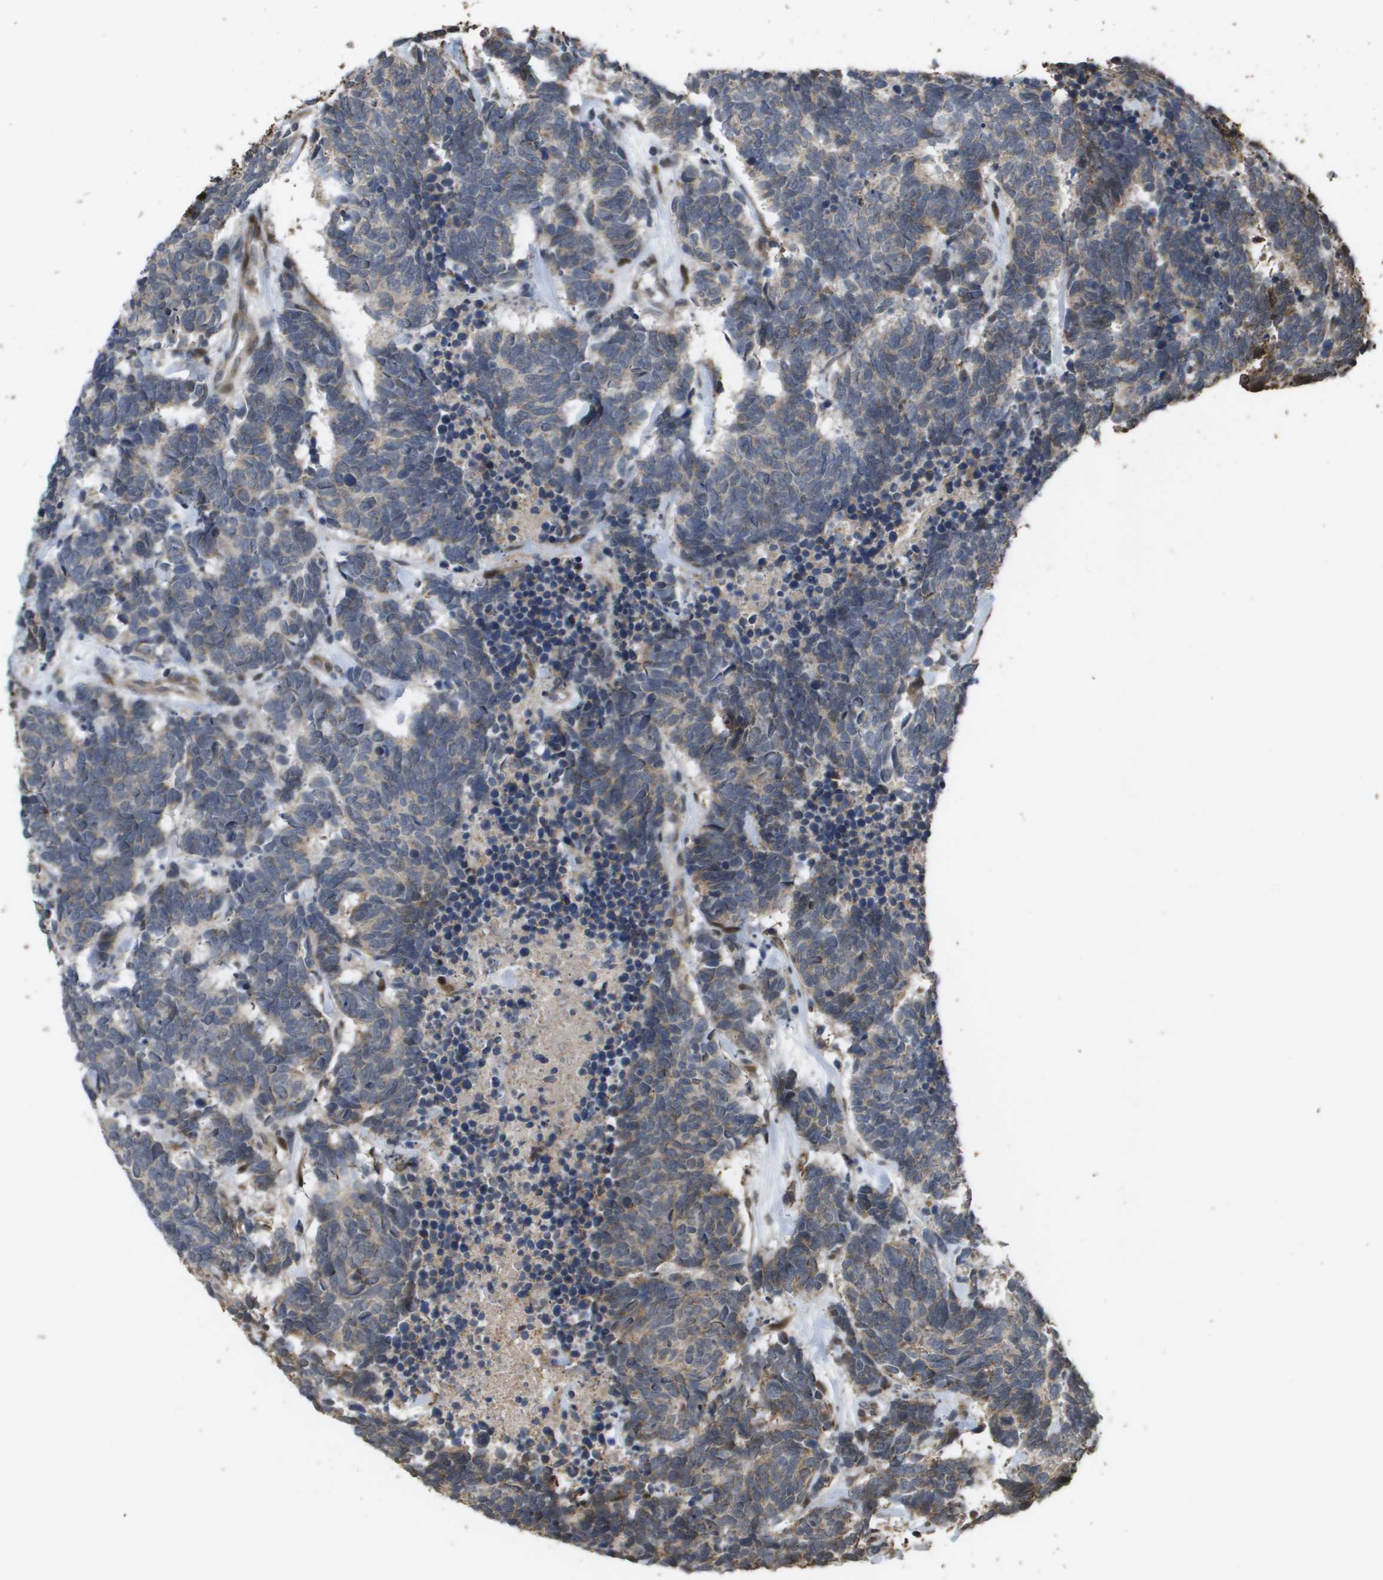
{"staining": {"intensity": "weak", "quantity": "25%-75%", "location": "cytoplasmic/membranous"}, "tissue": "carcinoid", "cell_type": "Tumor cells", "image_type": "cancer", "snomed": [{"axis": "morphology", "description": "Carcinoma, NOS"}, {"axis": "morphology", "description": "Carcinoid, malignant, NOS"}, {"axis": "topography", "description": "Urinary bladder"}], "caption": "Tumor cells demonstrate low levels of weak cytoplasmic/membranous expression in about 25%-75% of cells in human carcinoma.", "gene": "AXIN2", "patient": {"sex": "male", "age": 57}}